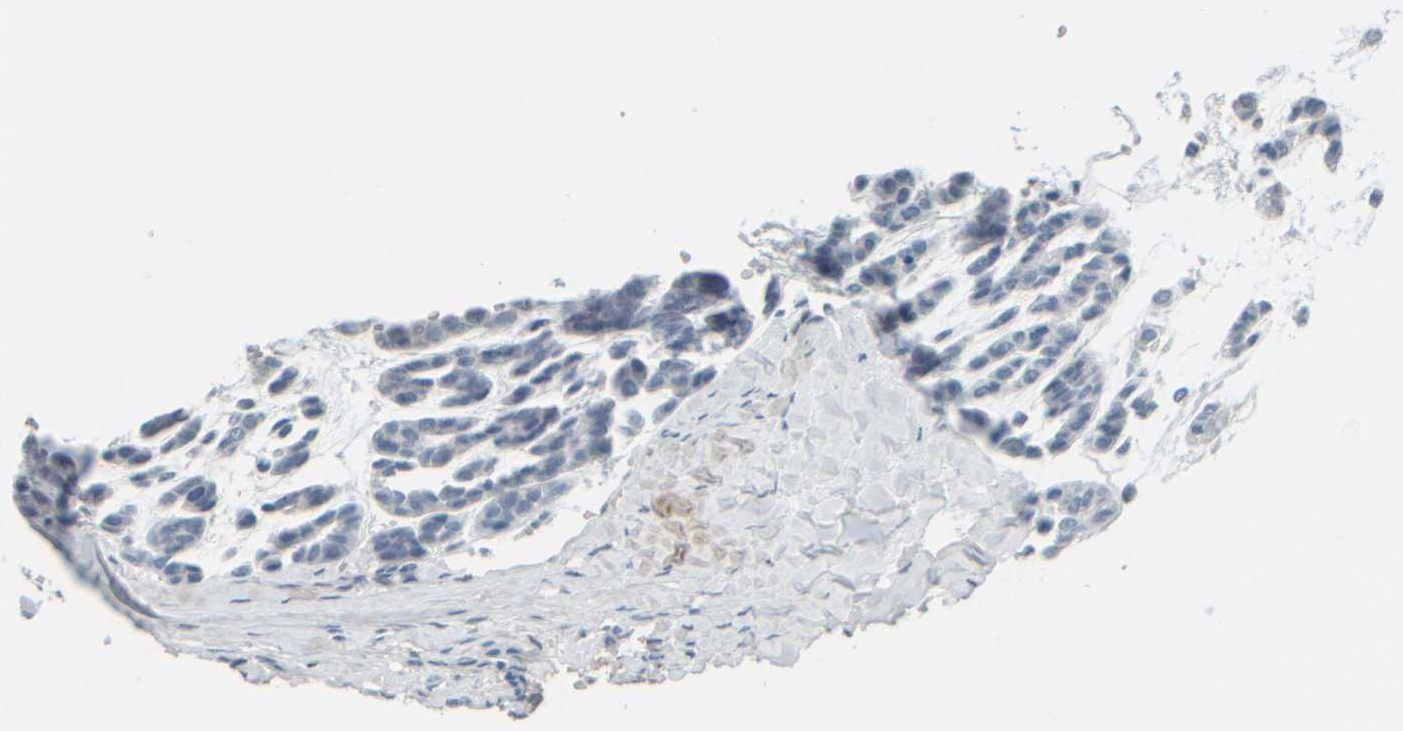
{"staining": {"intensity": "negative", "quantity": "none", "location": "none"}, "tissue": "head and neck cancer", "cell_type": "Tumor cells", "image_type": "cancer", "snomed": [{"axis": "morphology", "description": "Adenocarcinoma, NOS"}, {"axis": "morphology", "description": "Adenoma, NOS"}, {"axis": "topography", "description": "Head-Neck"}], "caption": "Immunohistochemical staining of head and neck cancer (adenocarcinoma) exhibits no significant positivity in tumor cells.", "gene": "TPSAB1", "patient": {"sex": "female", "age": 55}}